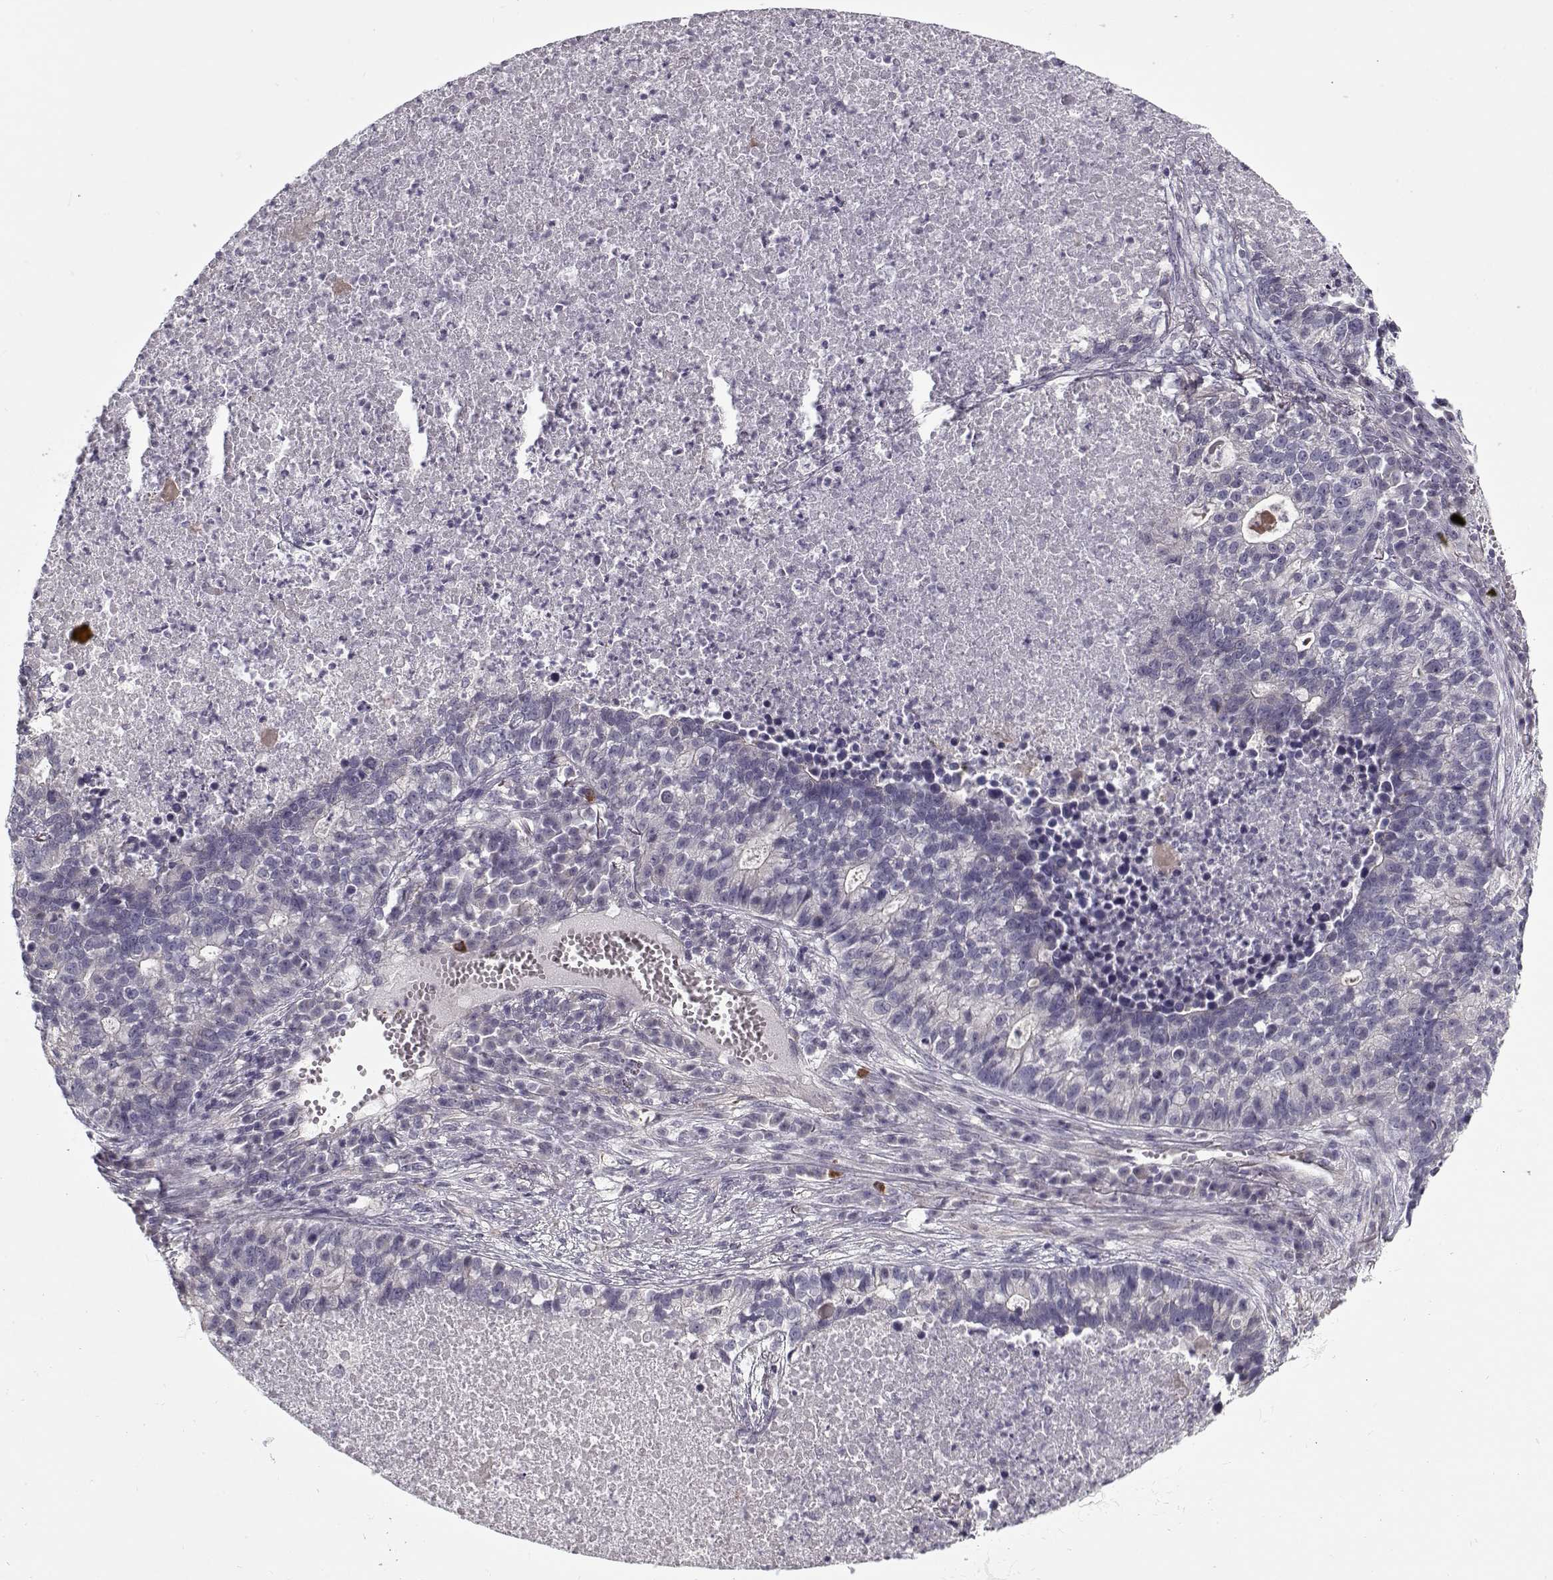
{"staining": {"intensity": "negative", "quantity": "none", "location": "none"}, "tissue": "lung cancer", "cell_type": "Tumor cells", "image_type": "cancer", "snomed": [{"axis": "morphology", "description": "Adenocarcinoma, NOS"}, {"axis": "topography", "description": "Lung"}], "caption": "Lung cancer (adenocarcinoma) stained for a protein using IHC demonstrates no staining tumor cells.", "gene": "PNMT", "patient": {"sex": "male", "age": 57}}